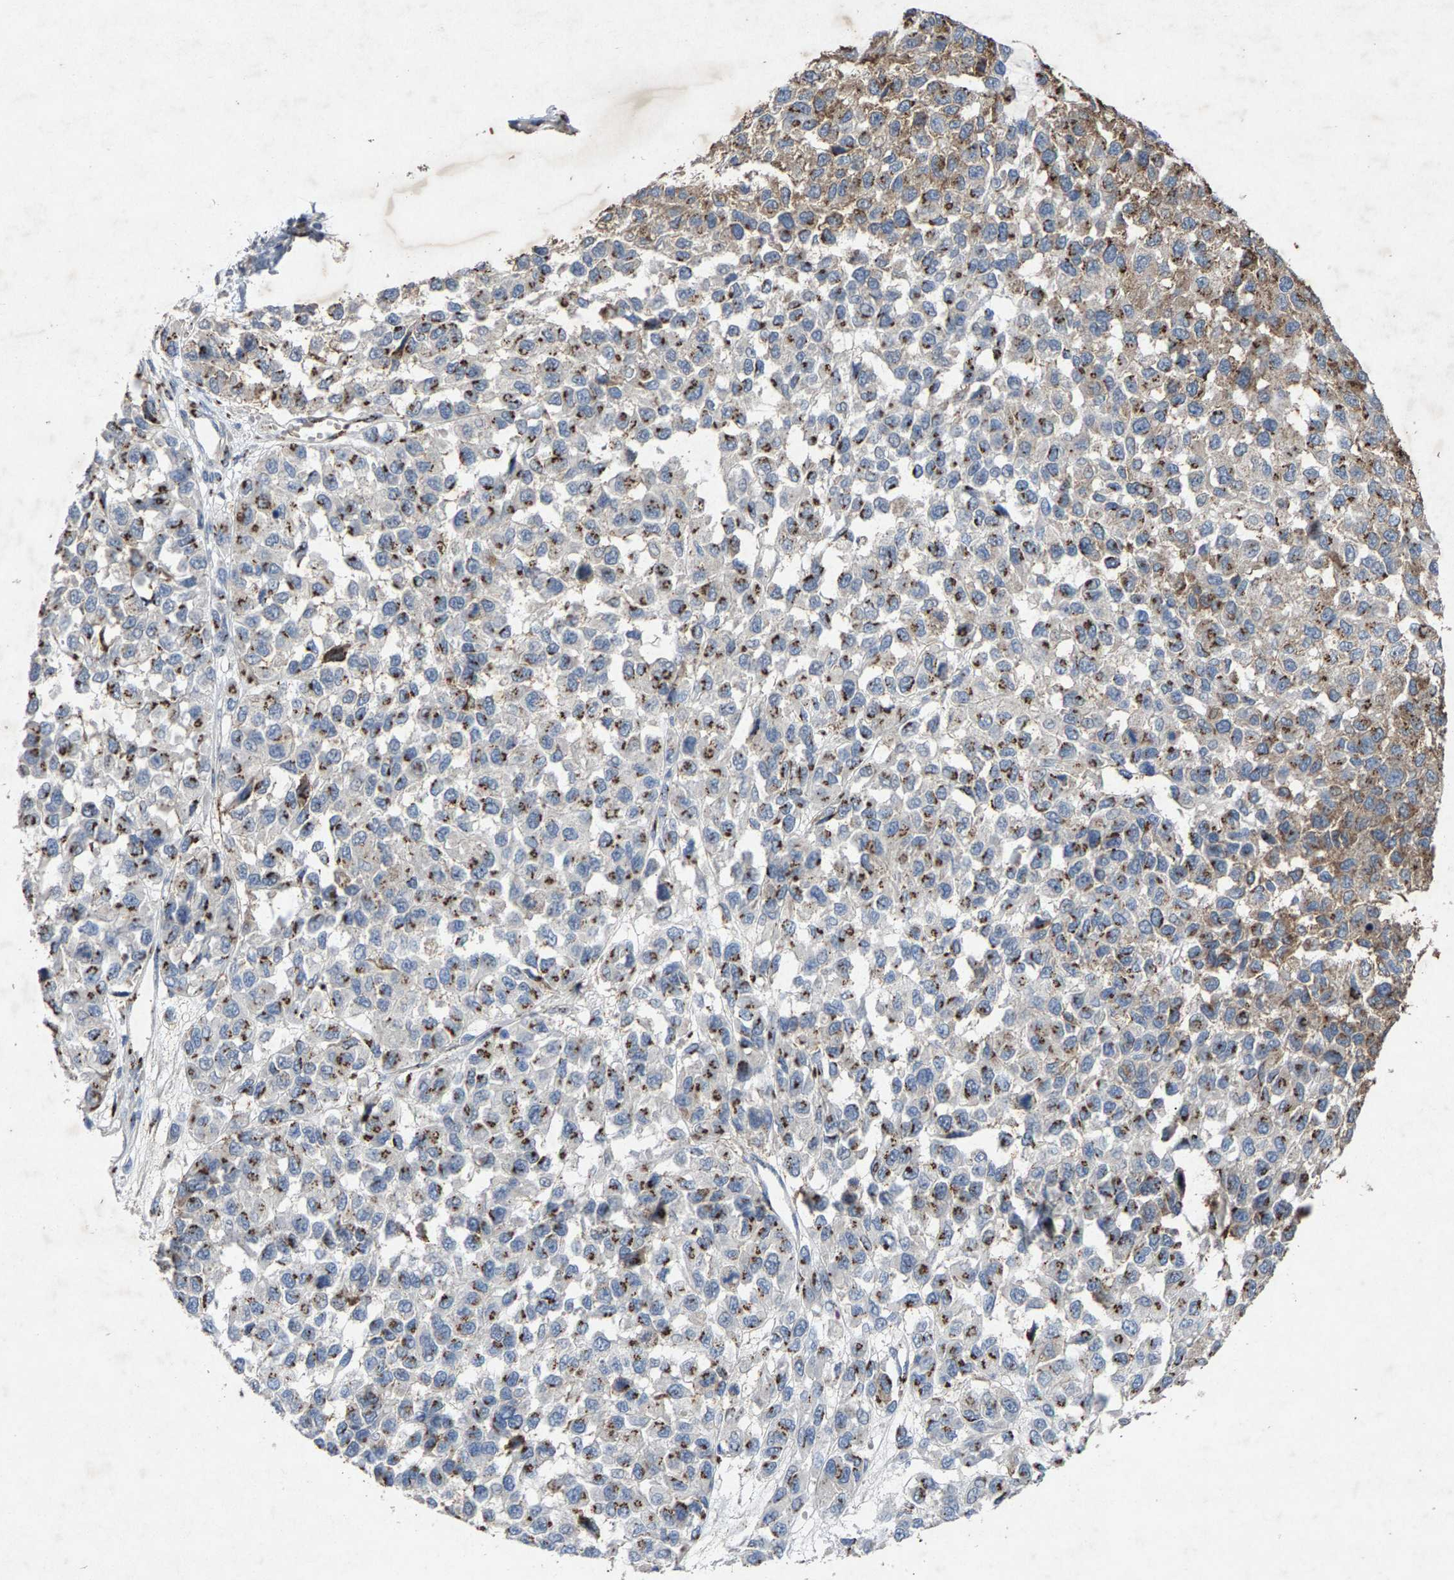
{"staining": {"intensity": "strong", "quantity": ">75%", "location": "cytoplasmic/membranous"}, "tissue": "melanoma", "cell_type": "Tumor cells", "image_type": "cancer", "snomed": [{"axis": "morphology", "description": "Malignant melanoma, NOS"}, {"axis": "topography", "description": "Skin"}], "caption": "DAB immunohistochemical staining of human melanoma demonstrates strong cytoplasmic/membranous protein staining in approximately >75% of tumor cells. The protein is shown in brown color, while the nuclei are stained blue.", "gene": "MAN2A1", "patient": {"sex": "male", "age": 62}}